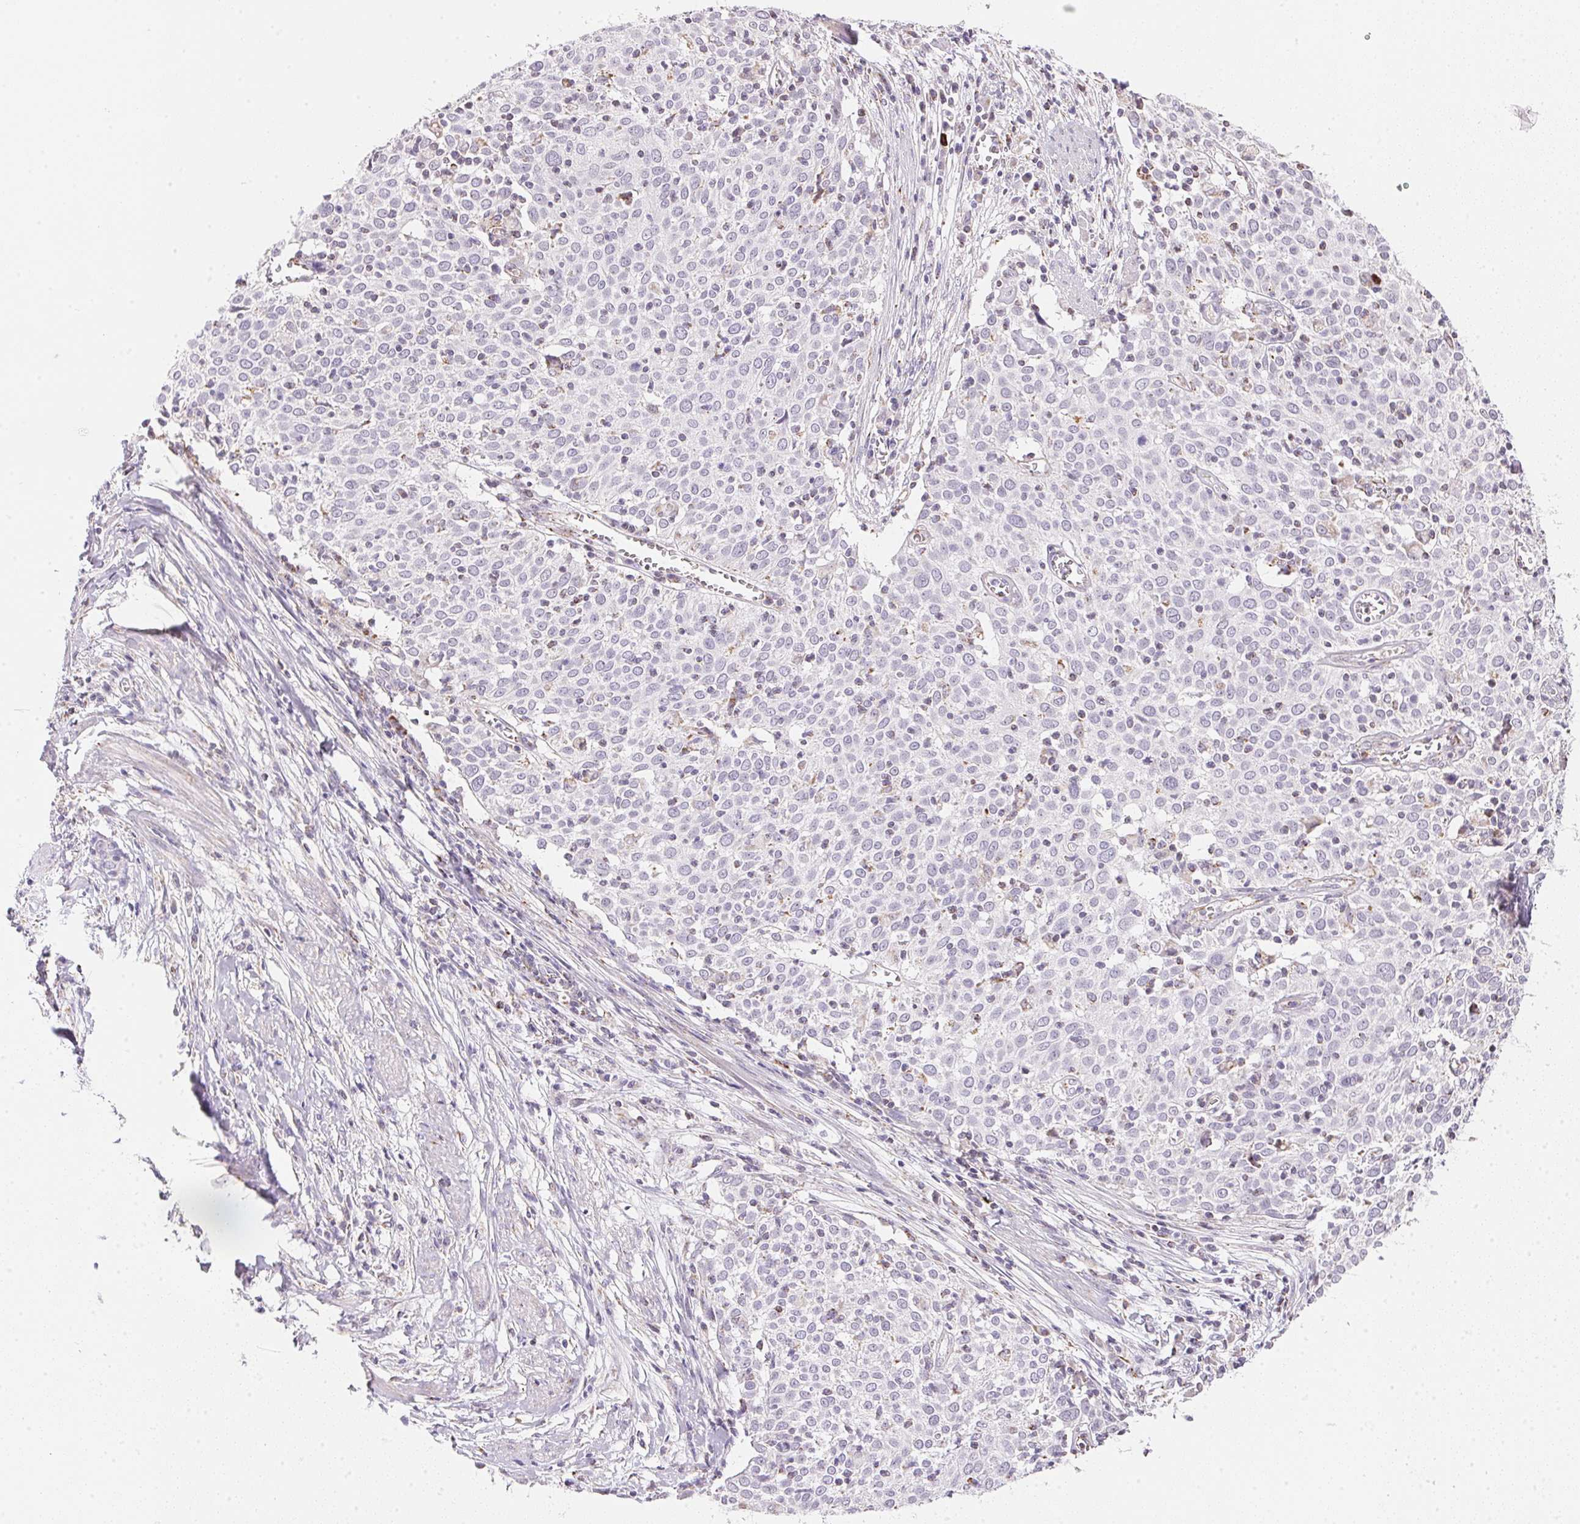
{"staining": {"intensity": "negative", "quantity": "none", "location": "none"}, "tissue": "cervical cancer", "cell_type": "Tumor cells", "image_type": "cancer", "snomed": [{"axis": "morphology", "description": "Squamous cell carcinoma, NOS"}, {"axis": "topography", "description": "Cervix"}], "caption": "An IHC photomicrograph of cervical cancer is shown. There is no staining in tumor cells of cervical cancer.", "gene": "GIPC2", "patient": {"sex": "female", "age": 39}}